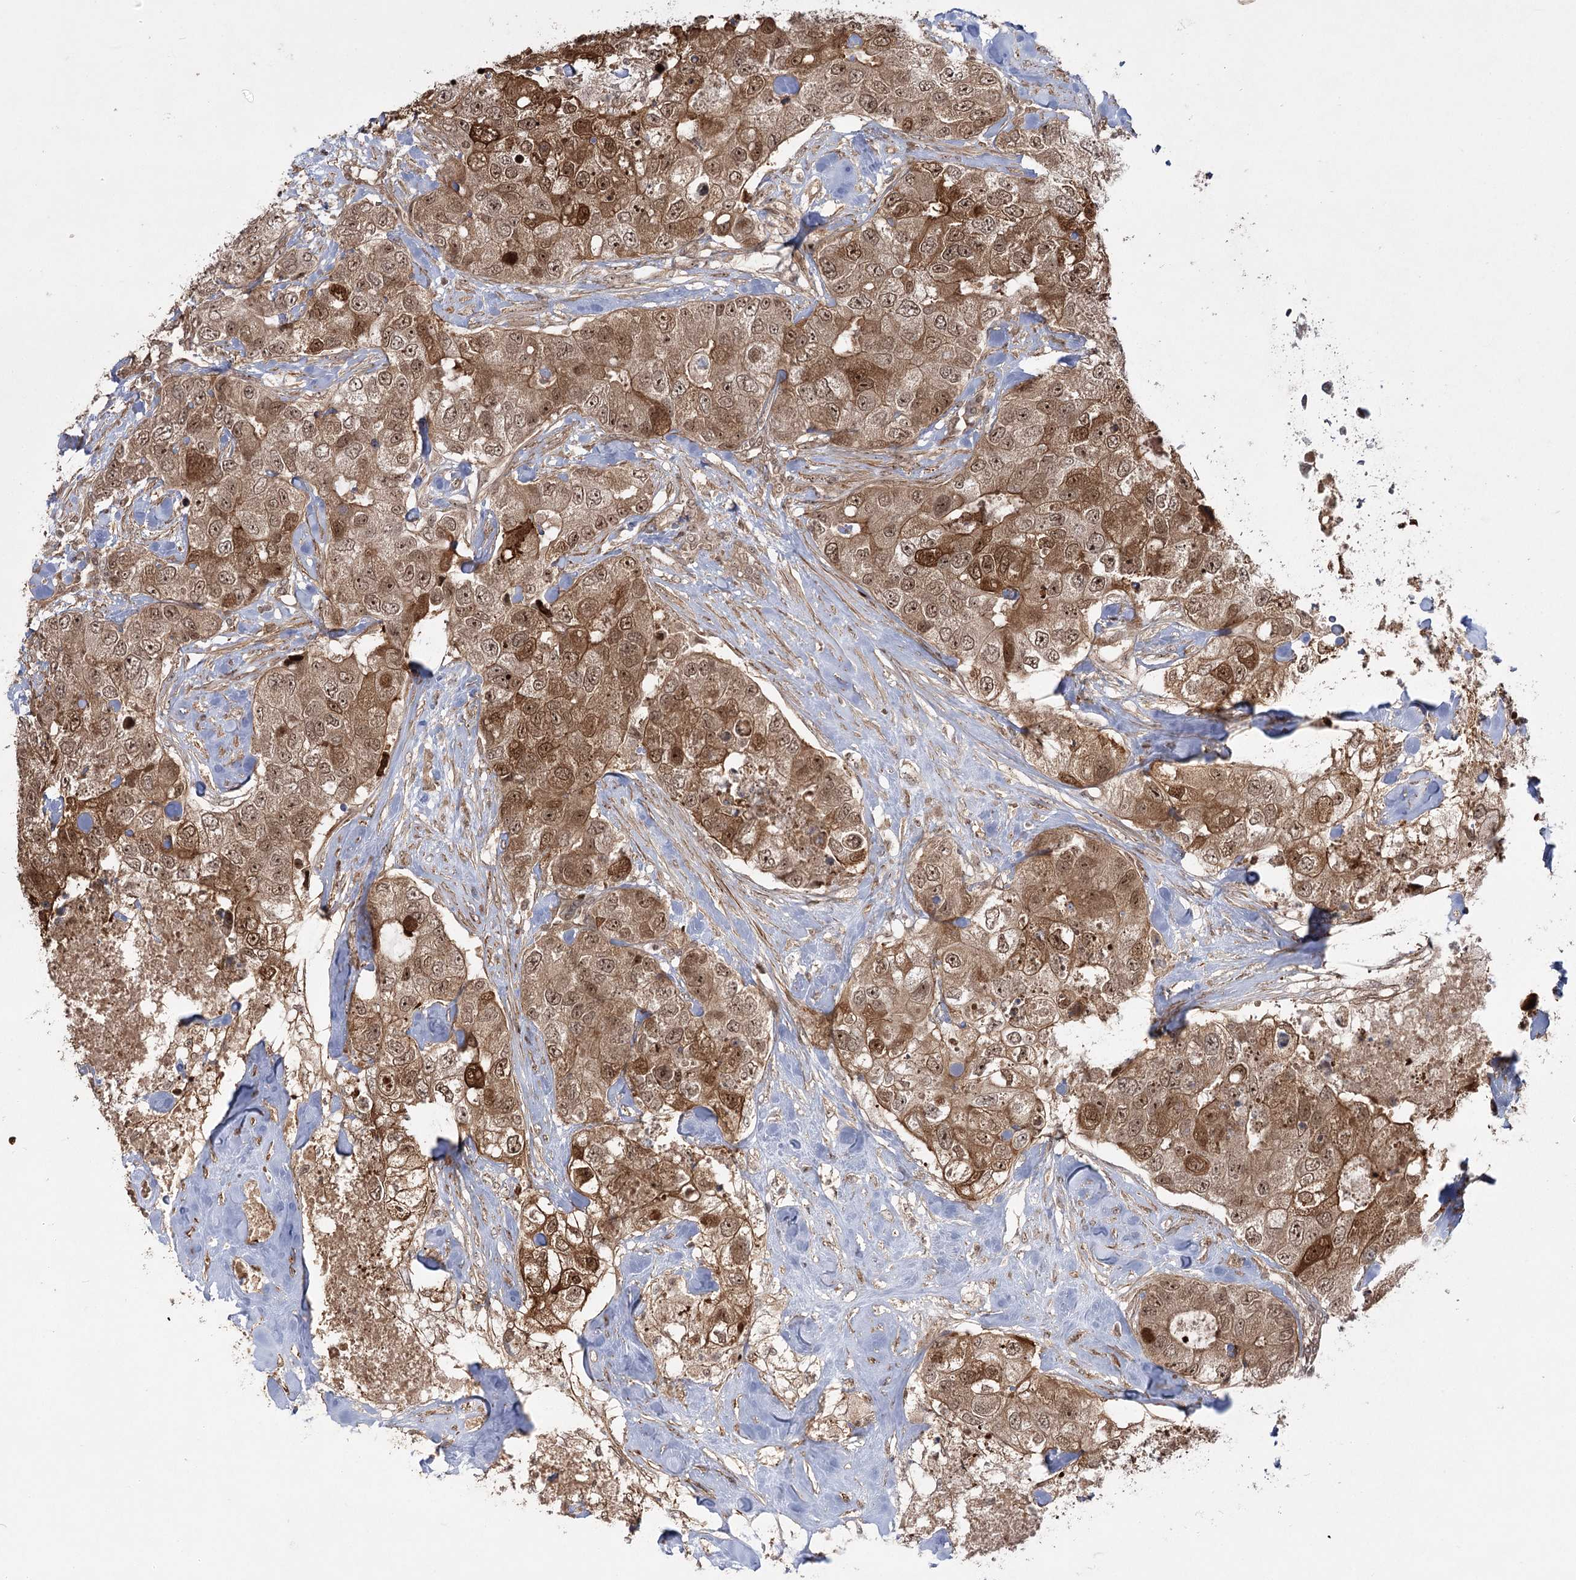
{"staining": {"intensity": "moderate", "quantity": ">75%", "location": "cytoplasmic/membranous,nuclear"}, "tissue": "breast cancer", "cell_type": "Tumor cells", "image_type": "cancer", "snomed": [{"axis": "morphology", "description": "Duct carcinoma"}, {"axis": "topography", "description": "Breast"}], "caption": "Human breast infiltrating ductal carcinoma stained for a protein (brown) demonstrates moderate cytoplasmic/membranous and nuclear positive positivity in approximately >75% of tumor cells.", "gene": "HELQ", "patient": {"sex": "female", "age": 62}}